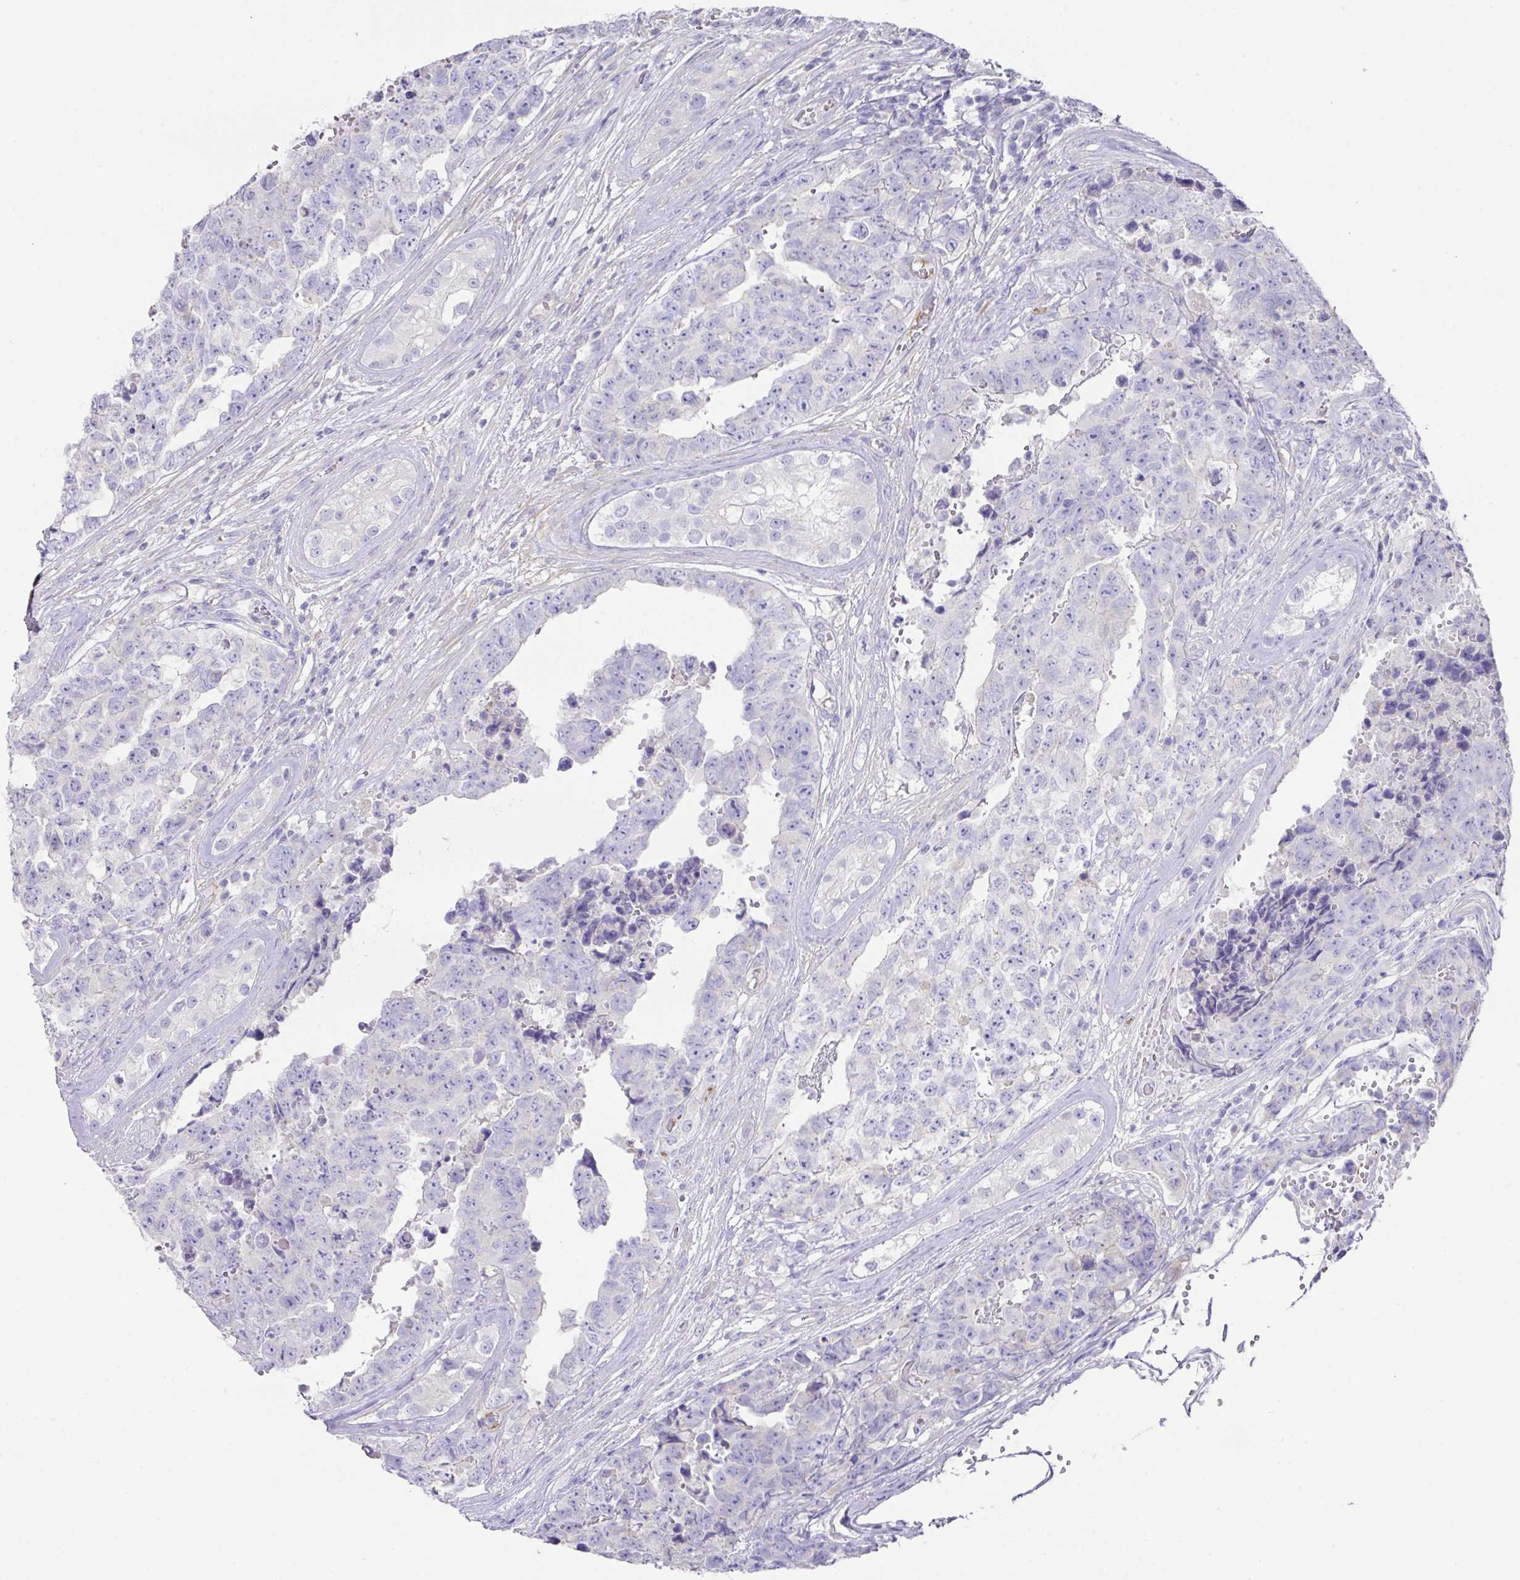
{"staining": {"intensity": "negative", "quantity": "none", "location": "none"}, "tissue": "testis cancer", "cell_type": "Tumor cells", "image_type": "cancer", "snomed": [{"axis": "morphology", "description": "Normal tissue, NOS"}, {"axis": "morphology", "description": "Carcinoma, Embryonal, NOS"}, {"axis": "topography", "description": "Testis"}, {"axis": "topography", "description": "Epididymis"}], "caption": "Image shows no significant protein expression in tumor cells of testis embryonal carcinoma.", "gene": "TARM1", "patient": {"sex": "male", "age": 25}}